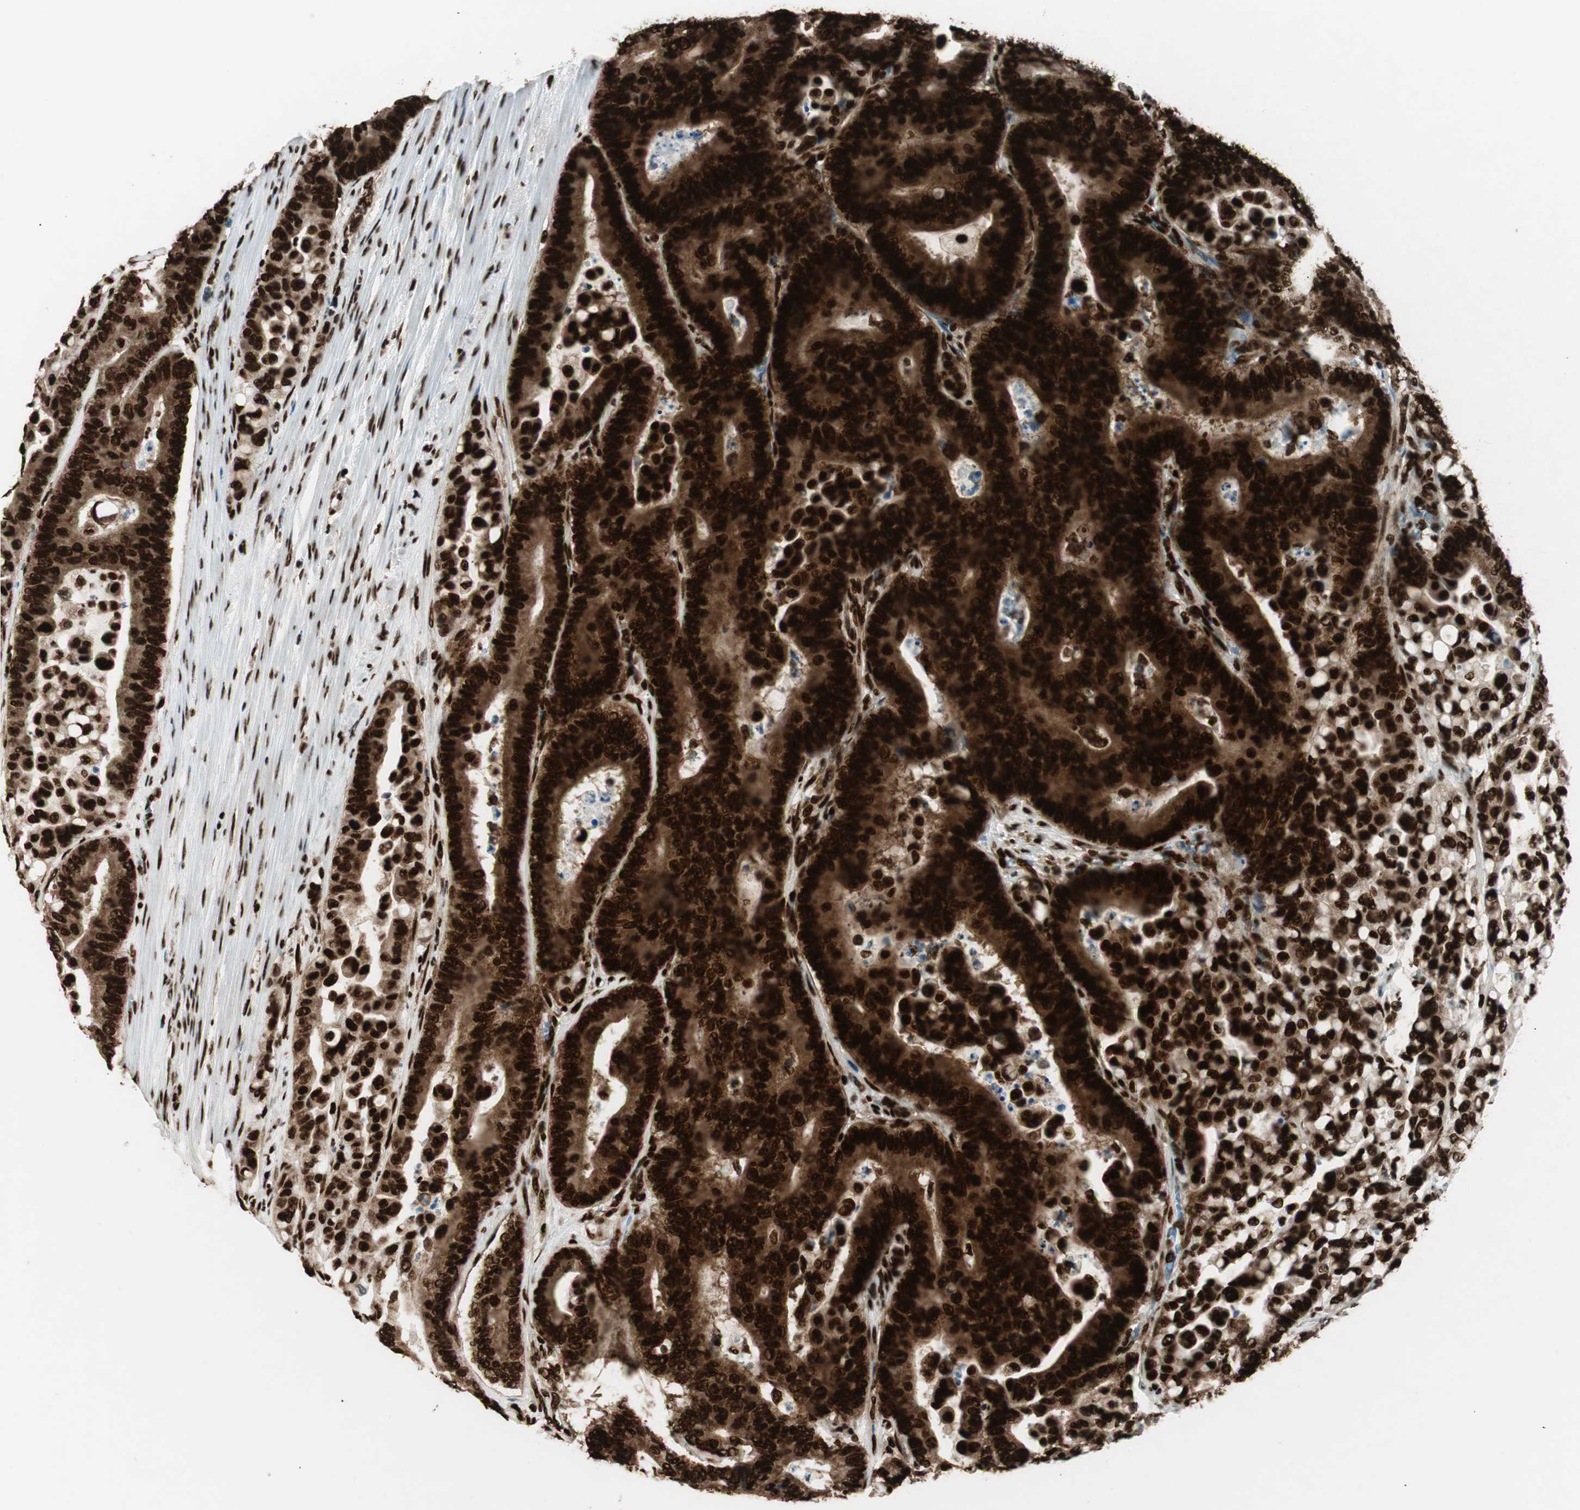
{"staining": {"intensity": "strong", "quantity": ">75%", "location": "nuclear"}, "tissue": "colorectal cancer", "cell_type": "Tumor cells", "image_type": "cancer", "snomed": [{"axis": "morphology", "description": "Normal tissue, NOS"}, {"axis": "morphology", "description": "Adenocarcinoma, NOS"}, {"axis": "topography", "description": "Colon"}], "caption": "The photomicrograph displays immunohistochemical staining of adenocarcinoma (colorectal). There is strong nuclear positivity is identified in approximately >75% of tumor cells. (DAB (3,3'-diaminobenzidine) IHC, brown staining for protein, blue staining for nuclei).", "gene": "EWSR1", "patient": {"sex": "male", "age": 82}}